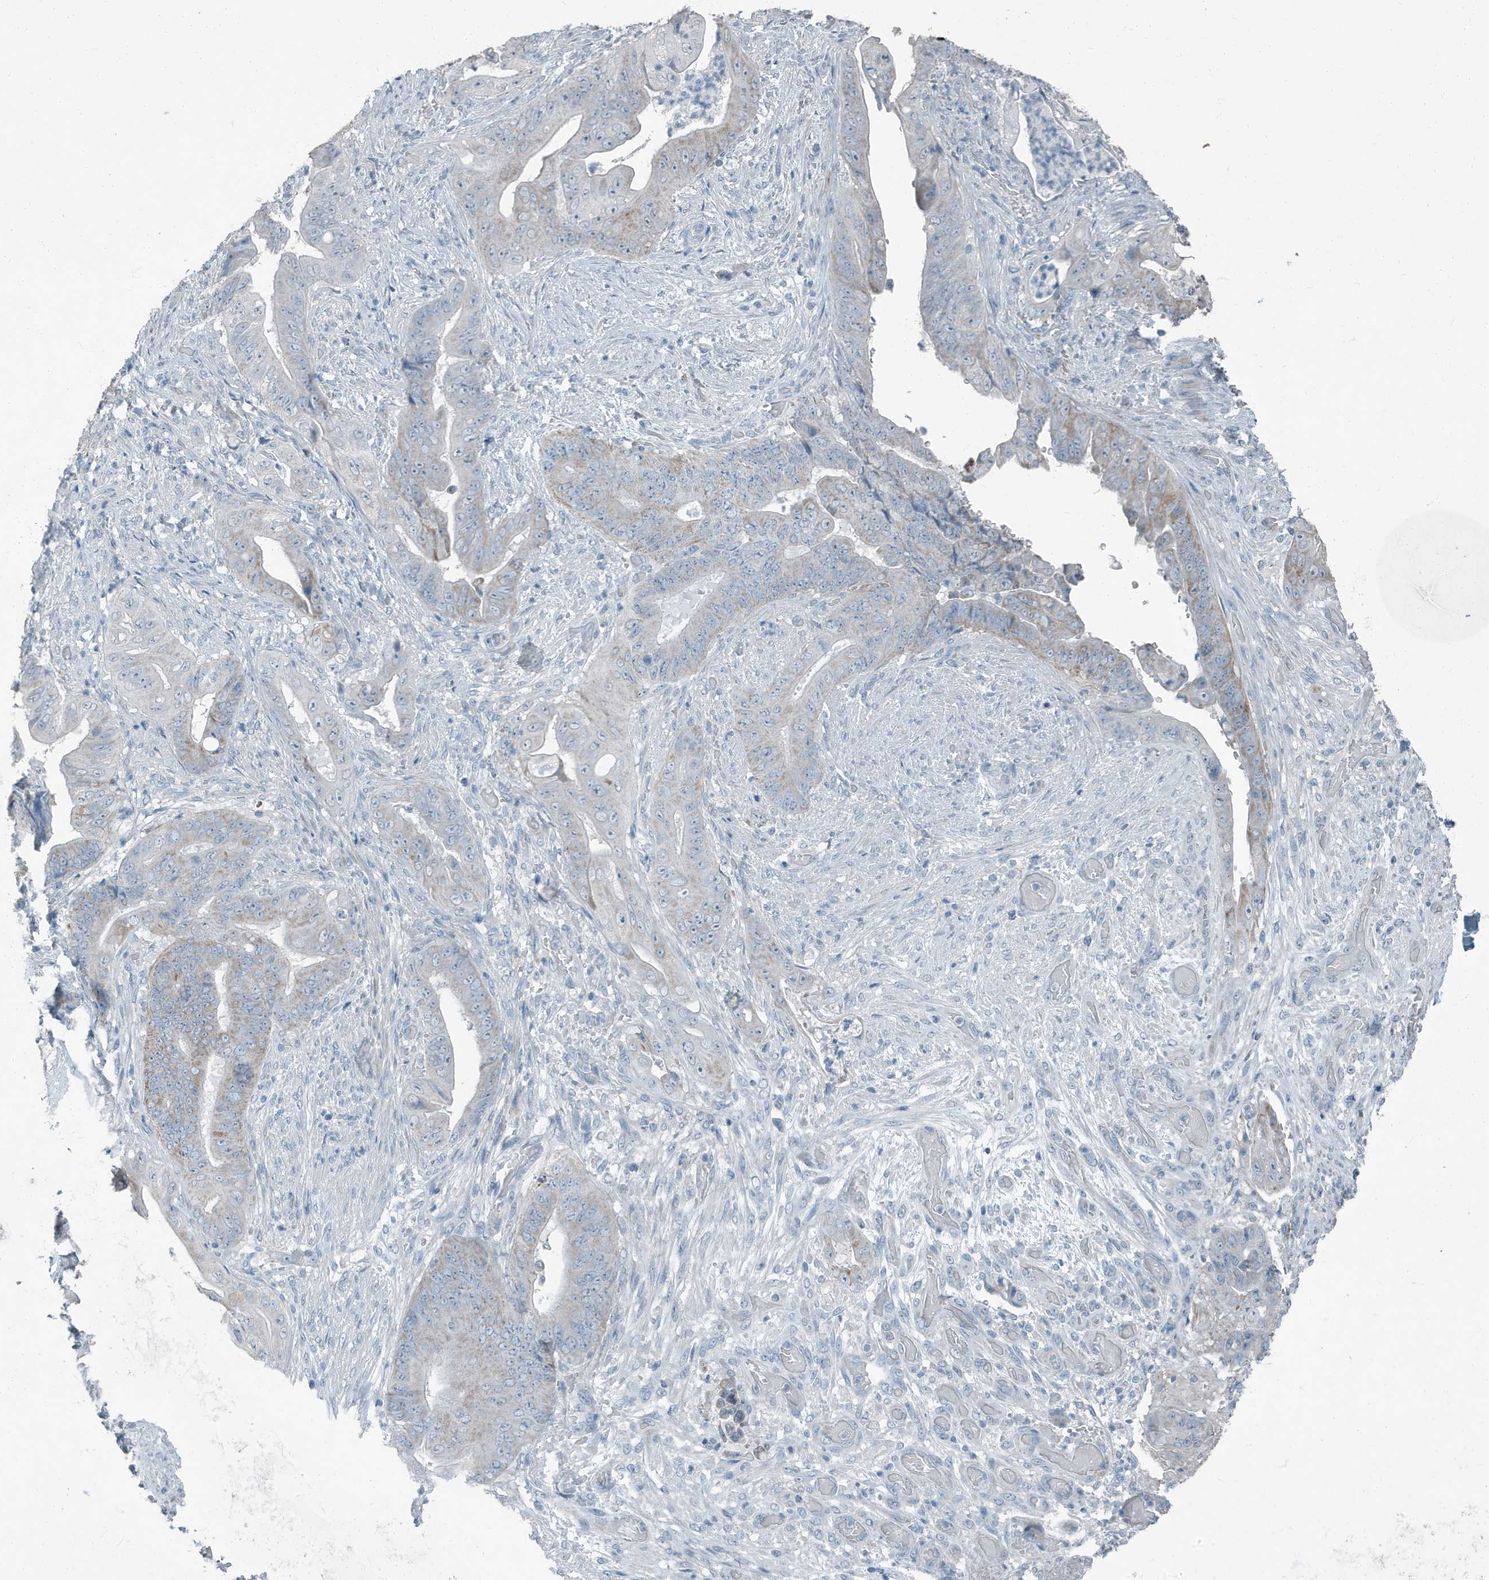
{"staining": {"intensity": "weak", "quantity": "<25%", "location": "cytoplasmic/membranous"}, "tissue": "stomach cancer", "cell_type": "Tumor cells", "image_type": "cancer", "snomed": [{"axis": "morphology", "description": "Adenocarcinoma, NOS"}, {"axis": "topography", "description": "Stomach"}], "caption": "The photomicrograph reveals no staining of tumor cells in adenocarcinoma (stomach). Brightfield microscopy of immunohistochemistry stained with DAB (3,3'-diaminobenzidine) (brown) and hematoxylin (blue), captured at high magnification.", "gene": "FAM162A", "patient": {"sex": "female", "age": 73}}